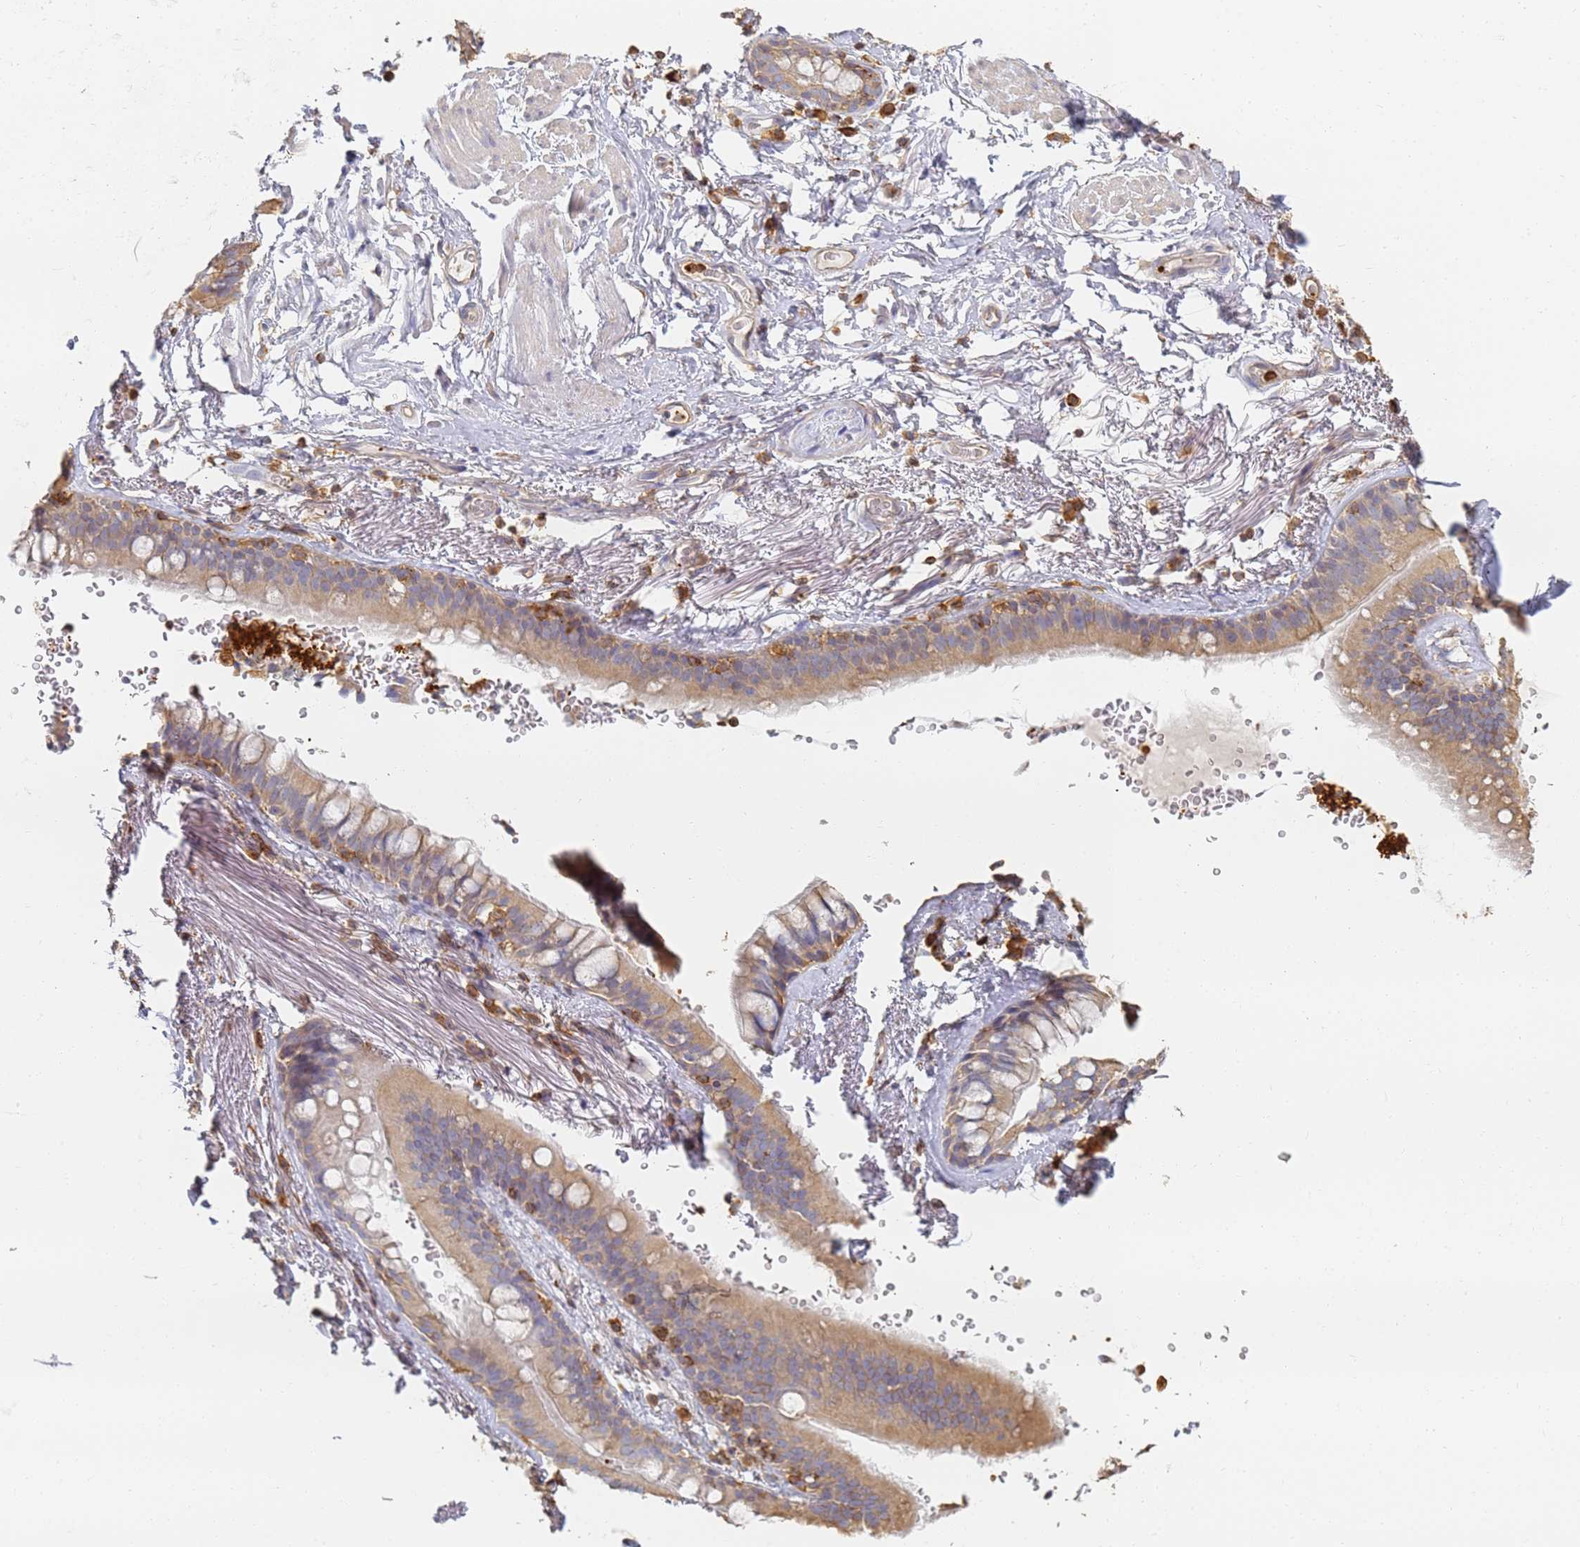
{"staining": {"intensity": "negative", "quantity": "none", "location": "none"}, "tissue": "adipose tissue", "cell_type": "Adipocytes", "image_type": "normal", "snomed": [{"axis": "morphology", "description": "Normal tissue, NOS"}, {"axis": "topography", "description": "Lymph node"}, {"axis": "topography", "description": "Bronchus"}], "caption": "IHC photomicrograph of unremarkable adipose tissue: human adipose tissue stained with DAB displays no significant protein expression in adipocytes. (DAB (3,3'-diaminobenzidine) immunohistochemistry (IHC) with hematoxylin counter stain).", "gene": "BIN2", "patient": {"sex": "male", "age": 63}}